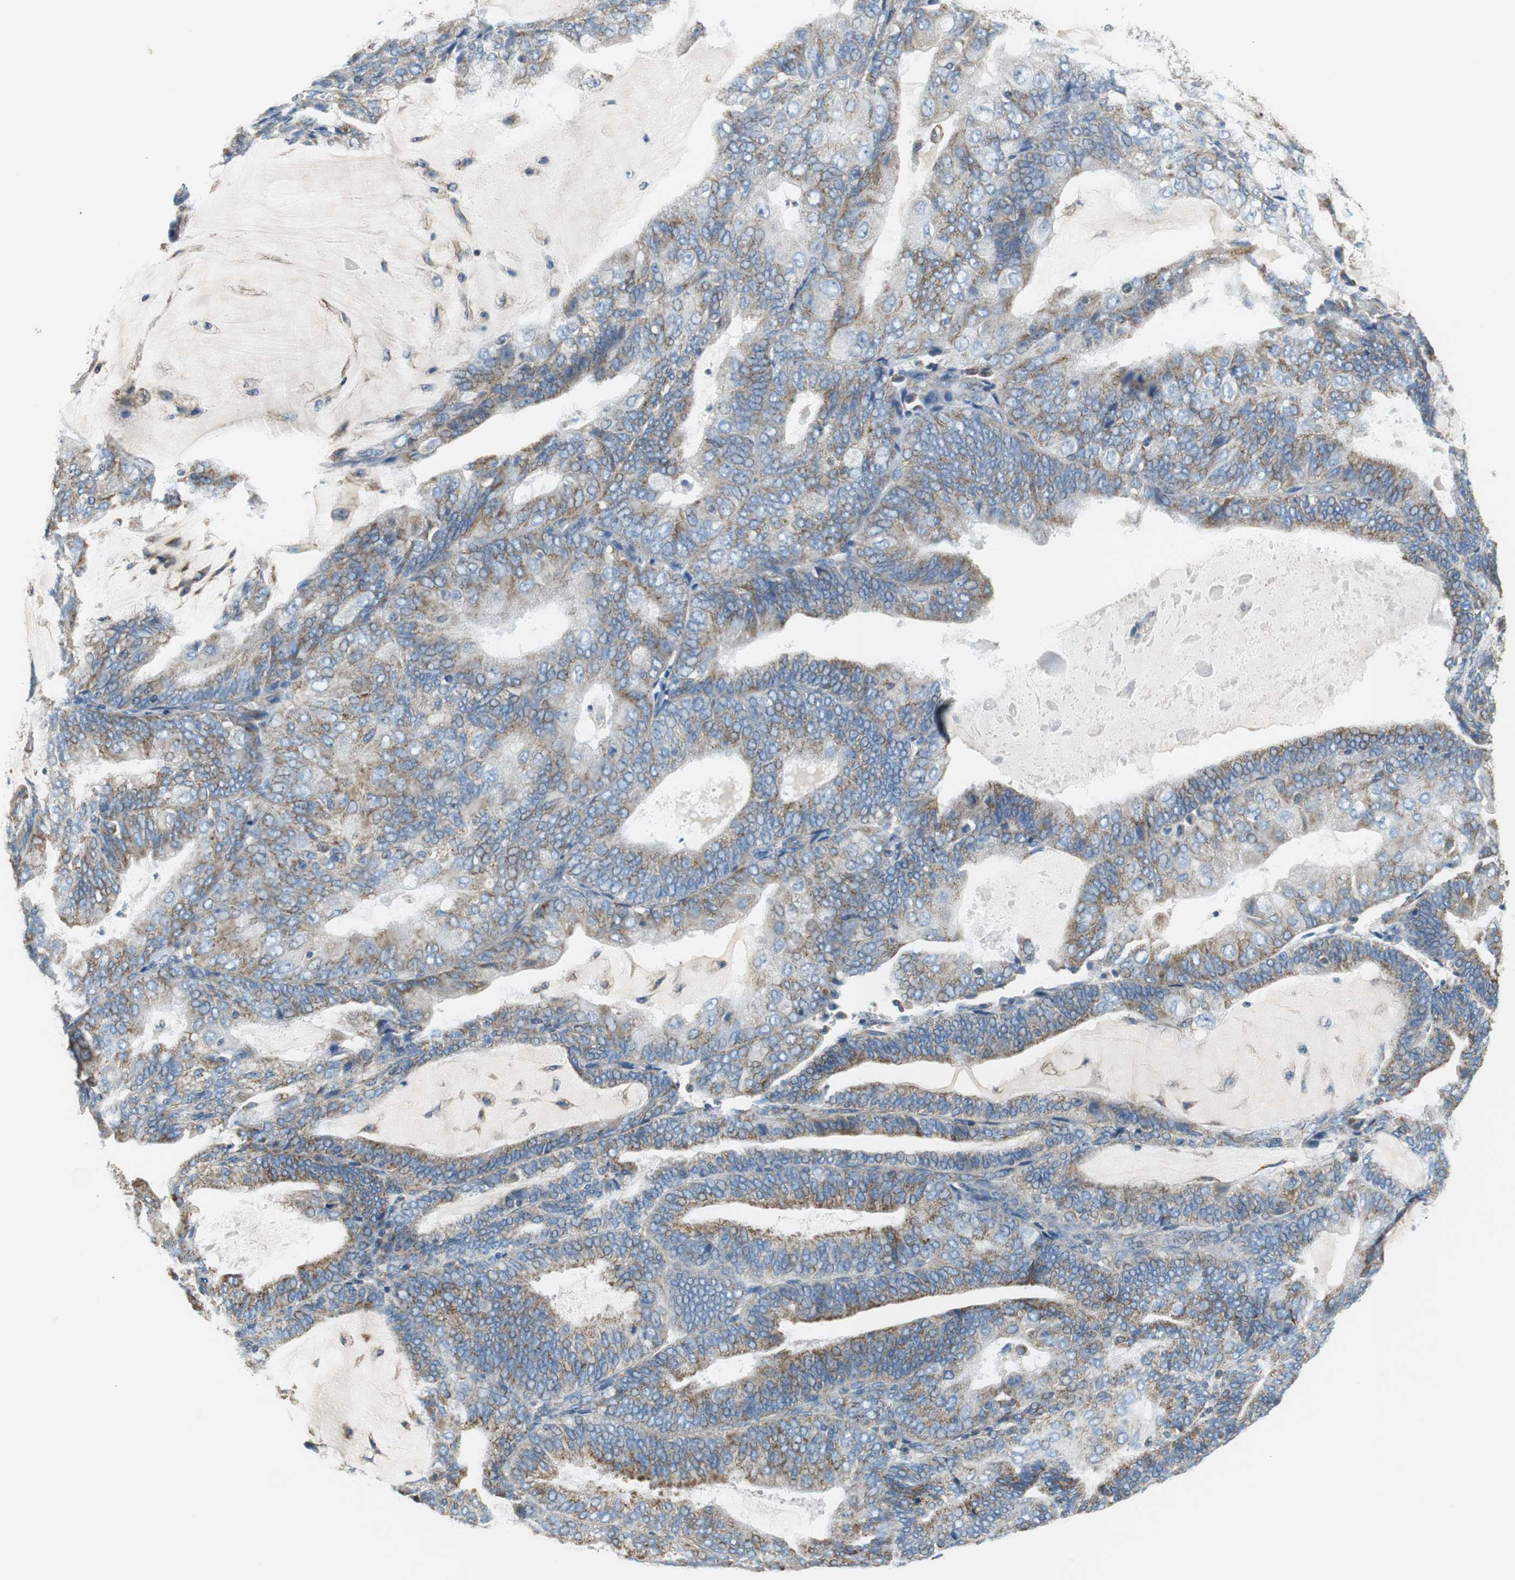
{"staining": {"intensity": "moderate", "quantity": "25%-75%", "location": "cytoplasmic/membranous"}, "tissue": "endometrial cancer", "cell_type": "Tumor cells", "image_type": "cancer", "snomed": [{"axis": "morphology", "description": "Adenocarcinoma, NOS"}, {"axis": "topography", "description": "Endometrium"}], "caption": "An immunohistochemistry micrograph of neoplastic tissue is shown. Protein staining in brown labels moderate cytoplasmic/membranous positivity in endometrial adenocarcinoma within tumor cells. (DAB IHC with brightfield microscopy, high magnification).", "gene": "GSTK1", "patient": {"sex": "female", "age": 81}}